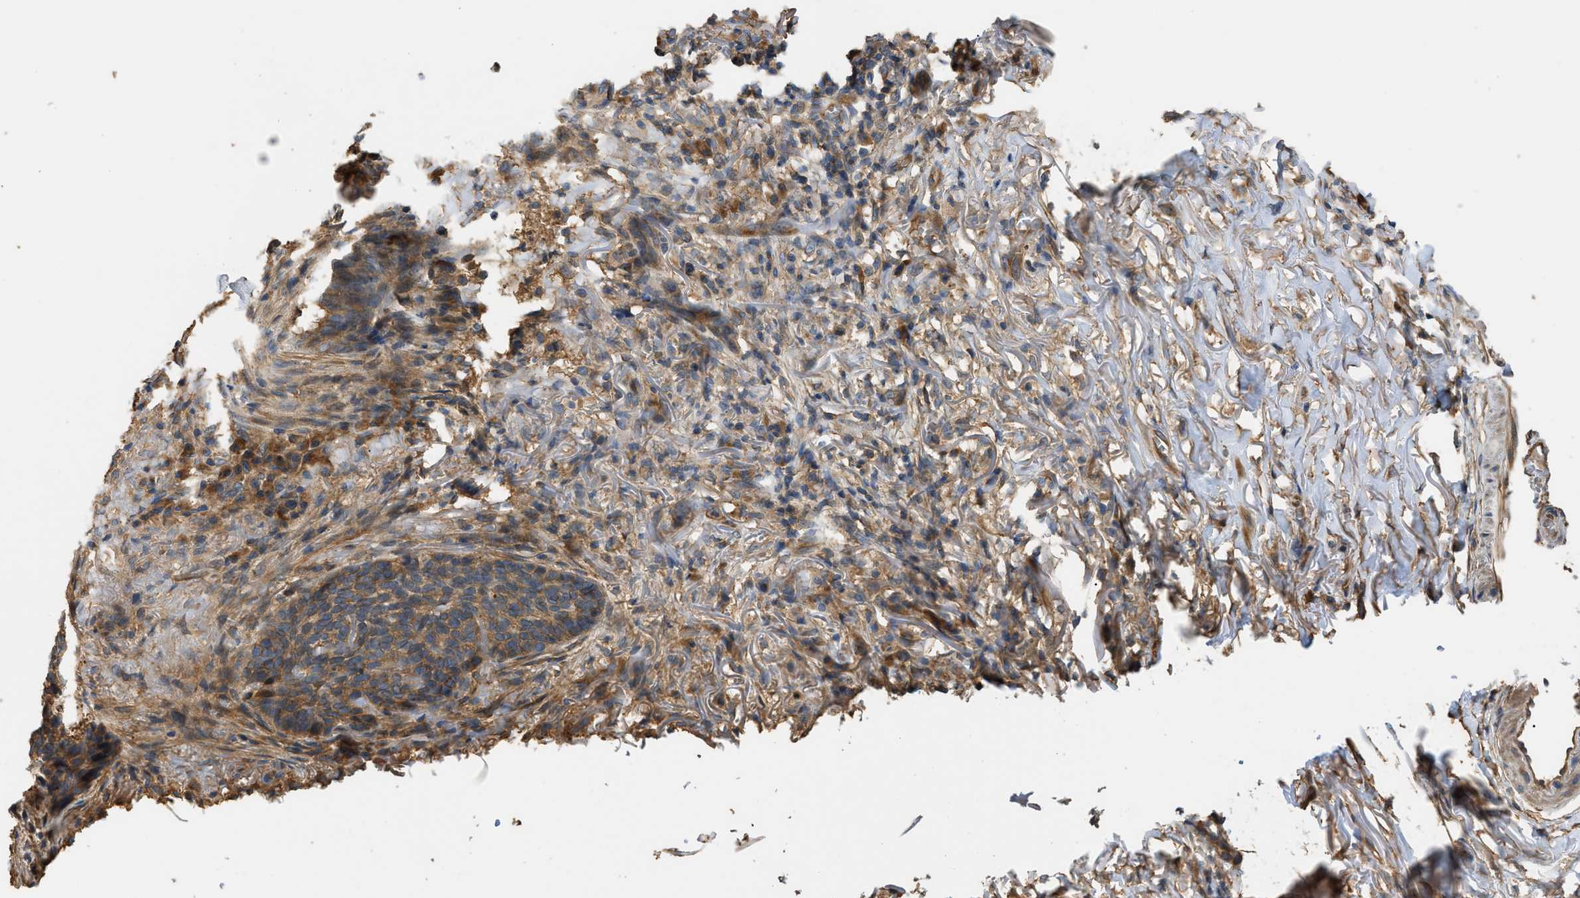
{"staining": {"intensity": "moderate", "quantity": ">75%", "location": "cytoplasmic/membranous"}, "tissue": "skin cancer", "cell_type": "Tumor cells", "image_type": "cancer", "snomed": [{"axis": "morphology", "description": "Basal cell carcinoma"}, {"axis": "topography", "description": "Skin"}], "caption": "Brown immunohistochemical staining in human basal cell carcinoma (skin) displays moderate cytoplasmic/membranous positivity in about >75% of tumor cells. (DAB (3,3'-diaminobenzidine) IHC with brightfield microscopy, high magnification).", "gene": "DDHD2", "patient": {"sex": "male", "age": 85}}